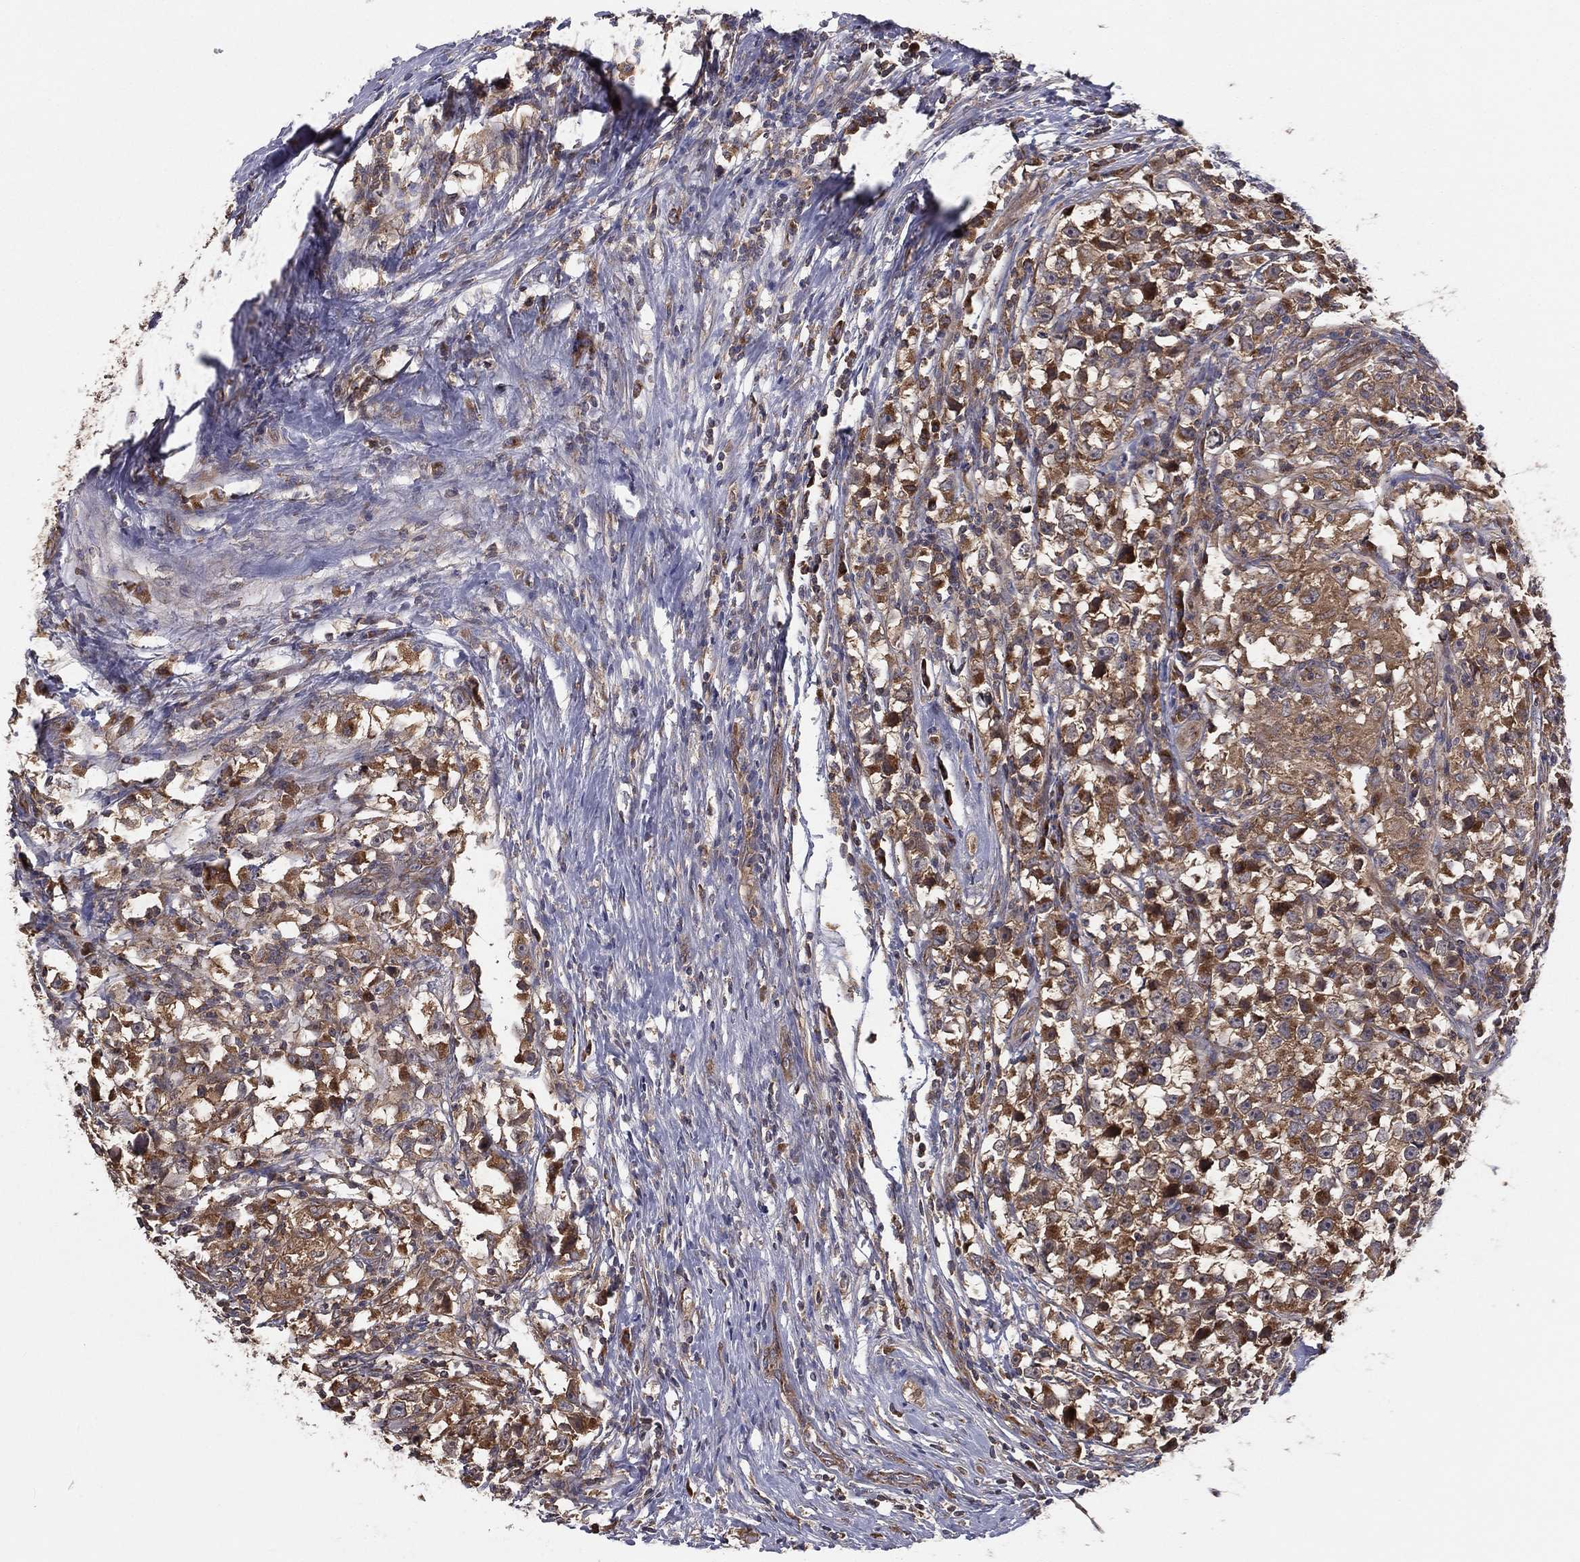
{"staining": {"intensity": "moderate", "quantity": ">75%", "location": "cytoplasmic/membranous"}, "tissue": "testis cancer", "cell_type": "Tumor cells", "image_type": "cancer", "snomed": [{"axis": "morphology", "description": "Seminoma, NOS"}, {"axis": "topography", "description": "Testis"}], "caption": "Approximately >75% of tumor cells in human seminoma (testis) demonstrate moderate cytoplasmic/membranous protein staining as visualized by brown immunohistochemical staining.", "gene": "EIF2B5", "patient": {"sex": "male", "age": 33}}